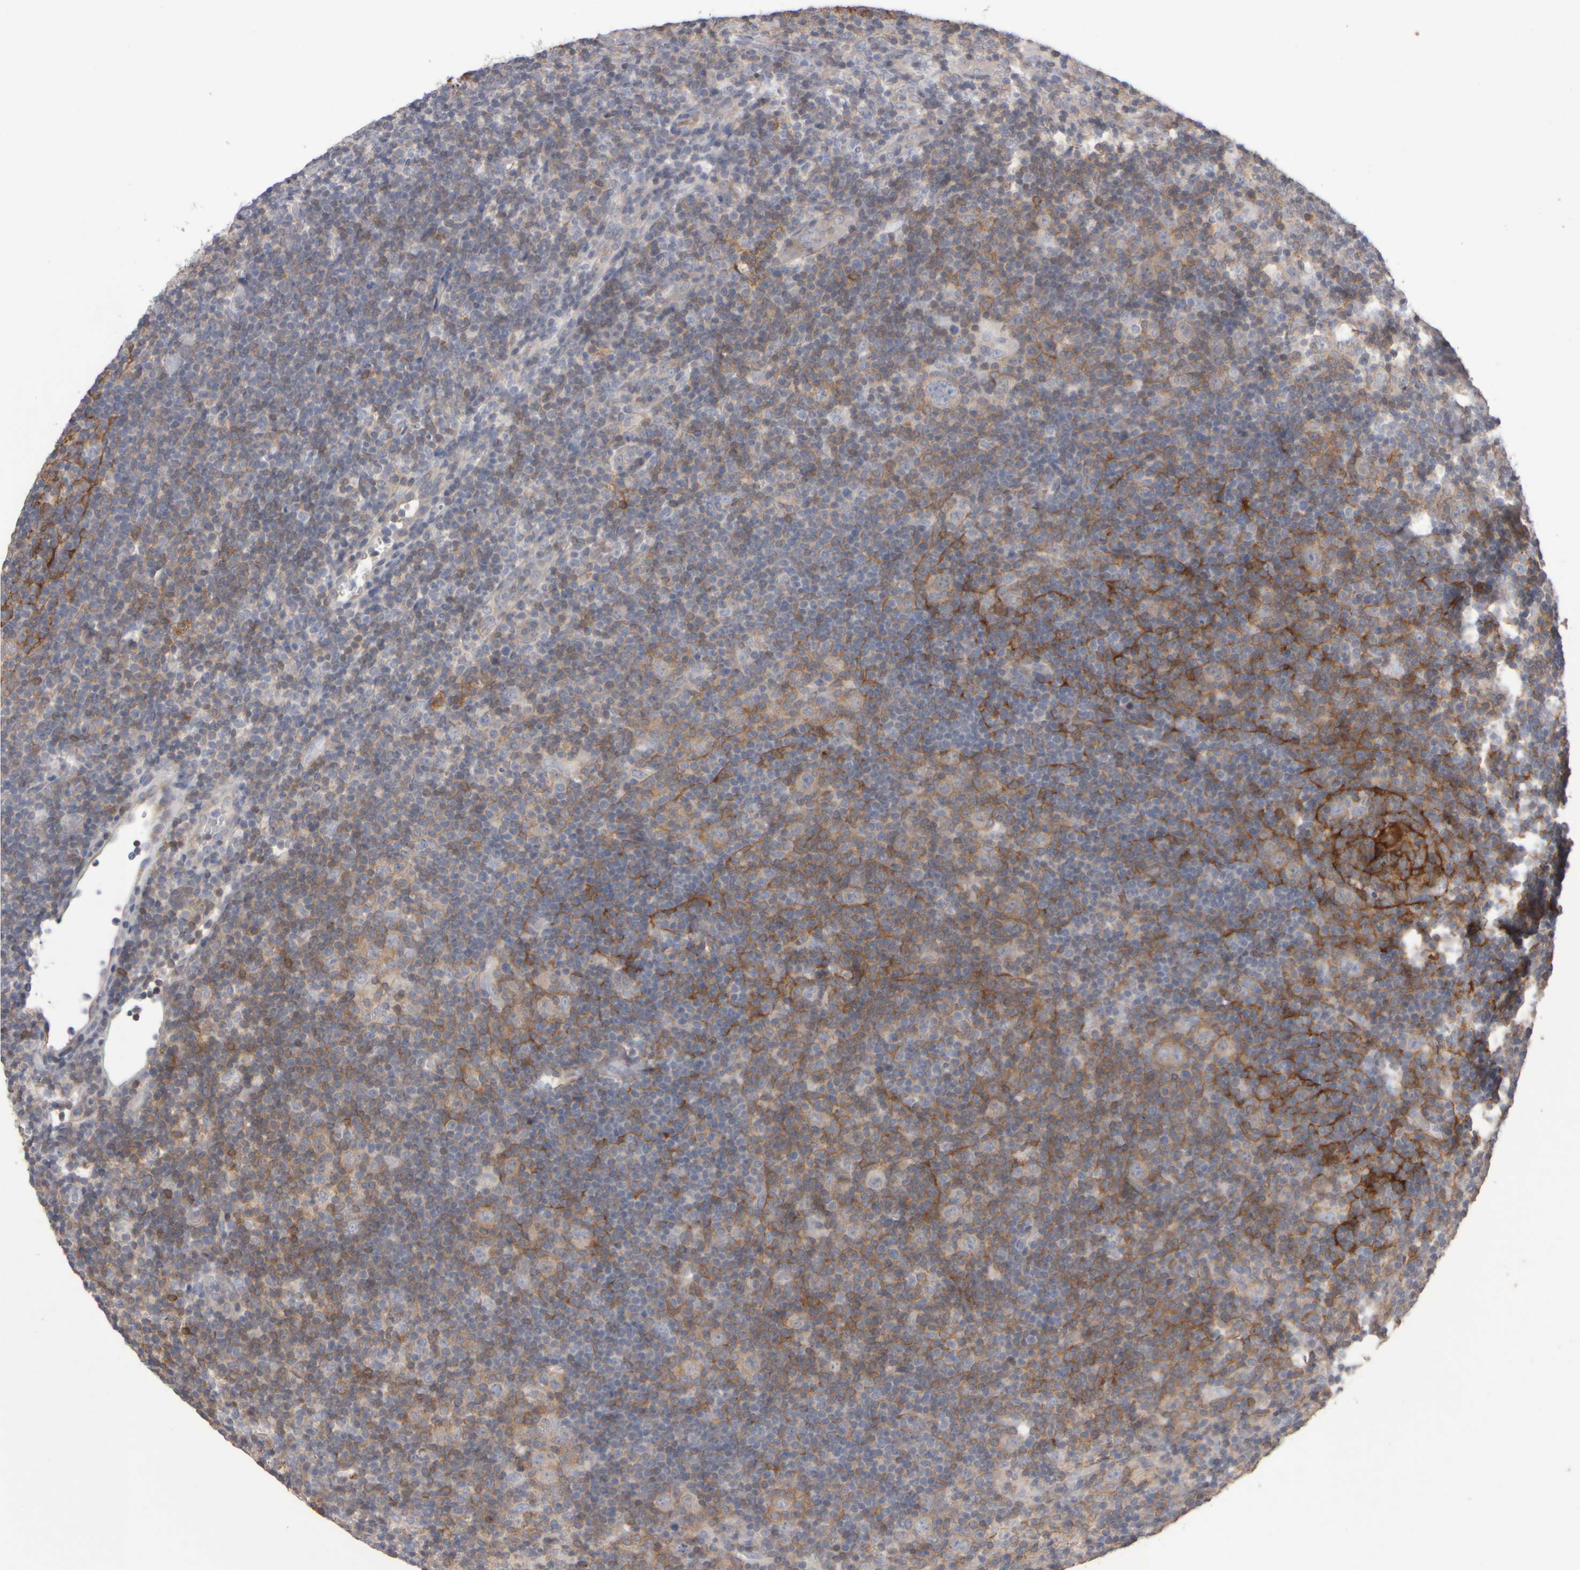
{"staining": {"intensity": "weak", "quantity": "<25%", "location": "cytoplasmic/membranous"}, "tissue": "lymphoma", "cell_type": "Tumor cells", "image_type": "cancer", "snomed": [{"axis": "morphology", "description": "Hodgkin's disease, NOS"}, {"axis": "topography", "description": "Lymph node"}], "caption": "Tumor cells are negative for protein expression in human lymphoma.", "gene": "EPHX2", "patient": {"sex": "female", "age": 57}}